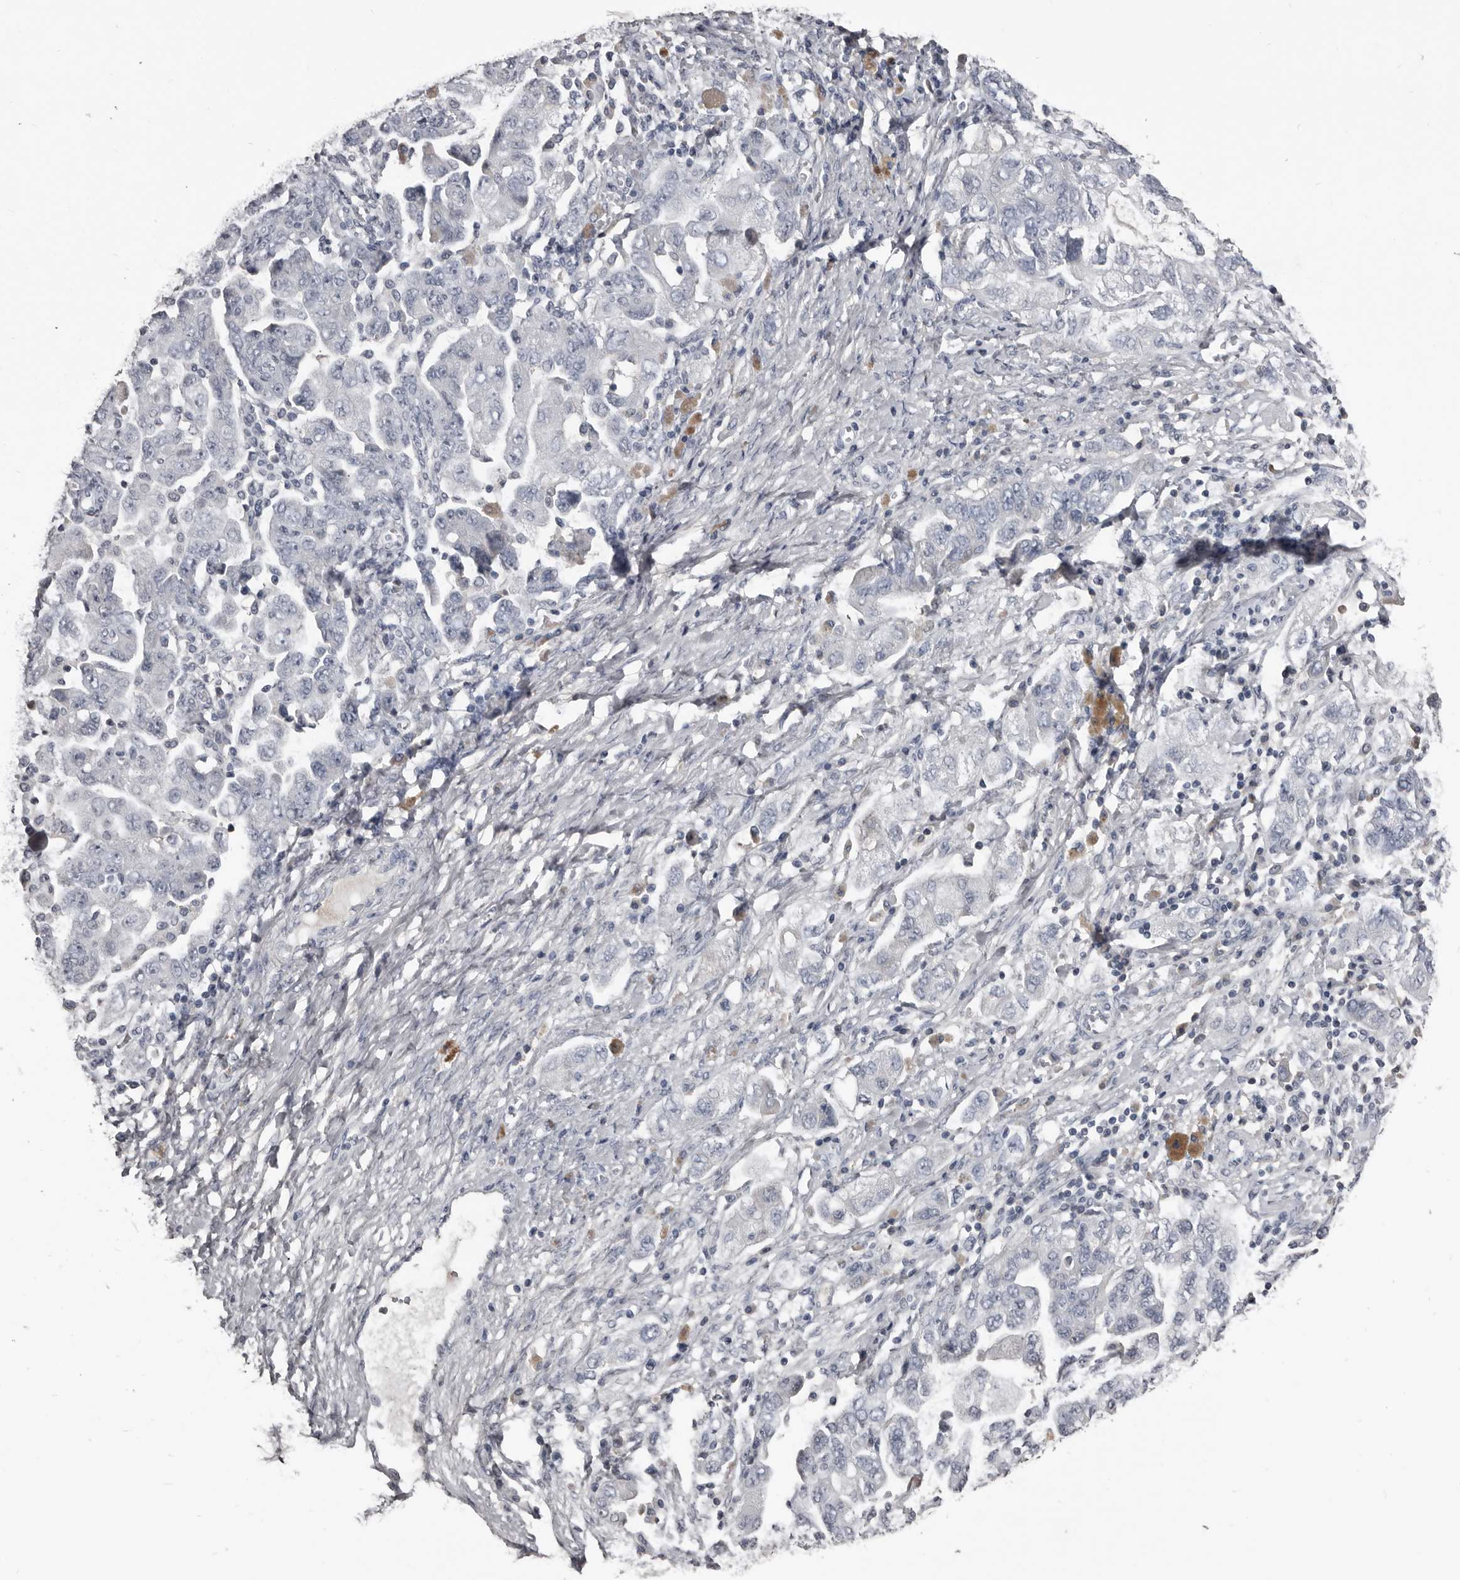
{"staining": {"intensity": "negative", "quantity": "none", "location": "none"}, "tissue": "ovarian cancer", "cell_type": "Tumor cells", "image_type": "cancer", "snomed": [{"axis": "morphology", "description": "Carcinoma, NOS"}, {"axis": "morphology", "description": "Cystadenocarcinoma, serous, NOS"}, {"axis": "topography", "description": "Ovary"}], "caption": "Immunohistochemistry (IHC) photomicrograph of human ovarian cancer stained for a protein (brown), which displays no positivity in tumor cells. (Stains: DAB (3,3'-diaminobenzidine) IHC with hematoxylin counter stain, Microscopy: brightfield microscopy at high magnification).", "gene": "GREB1", "patient": {"sex": "female", "age": 69}}